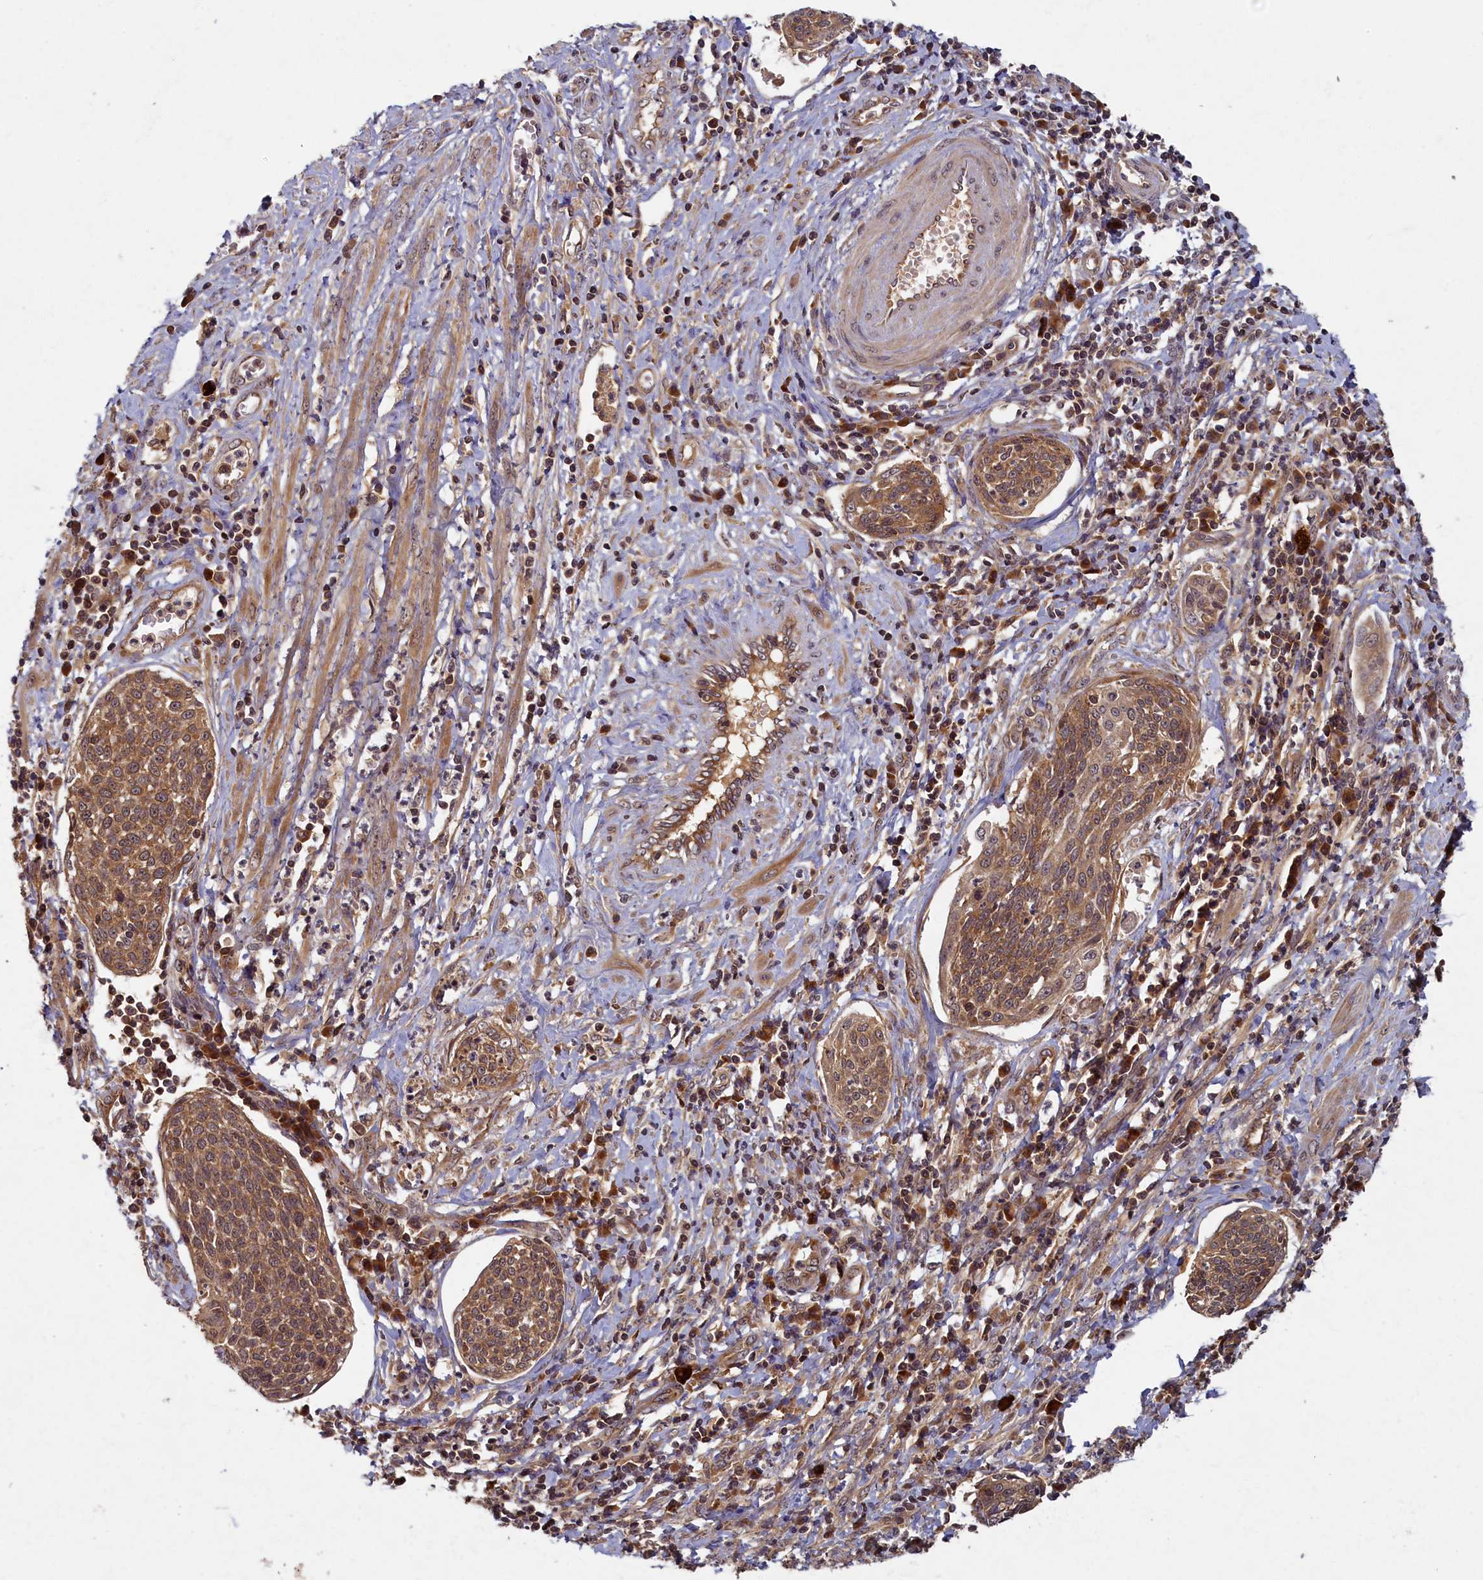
{"staining": {"intensity": "moderate", "quantity": ">75%", "location": "cytoplasmic/membranous"}, "tissue": "cervical cancer", "cell_type": "Tumor cells", "image_type": "cancer", "snomed": [{"axis": "morphology", "description": "Squamous cell carcinoma, NOS"}, {"axis": "topography", "description": "Cervix"}], "caption": "Immunohistochemical staining of cervical cancer demonstrates medium levels of moderate cytoplasmic/membranous protein staining in approximately >75% of tumor cells. (IHC, brightfield microscopy, high magnification).", "gene": "BICD1", "patient": {"sex": "female", "age": 34}}